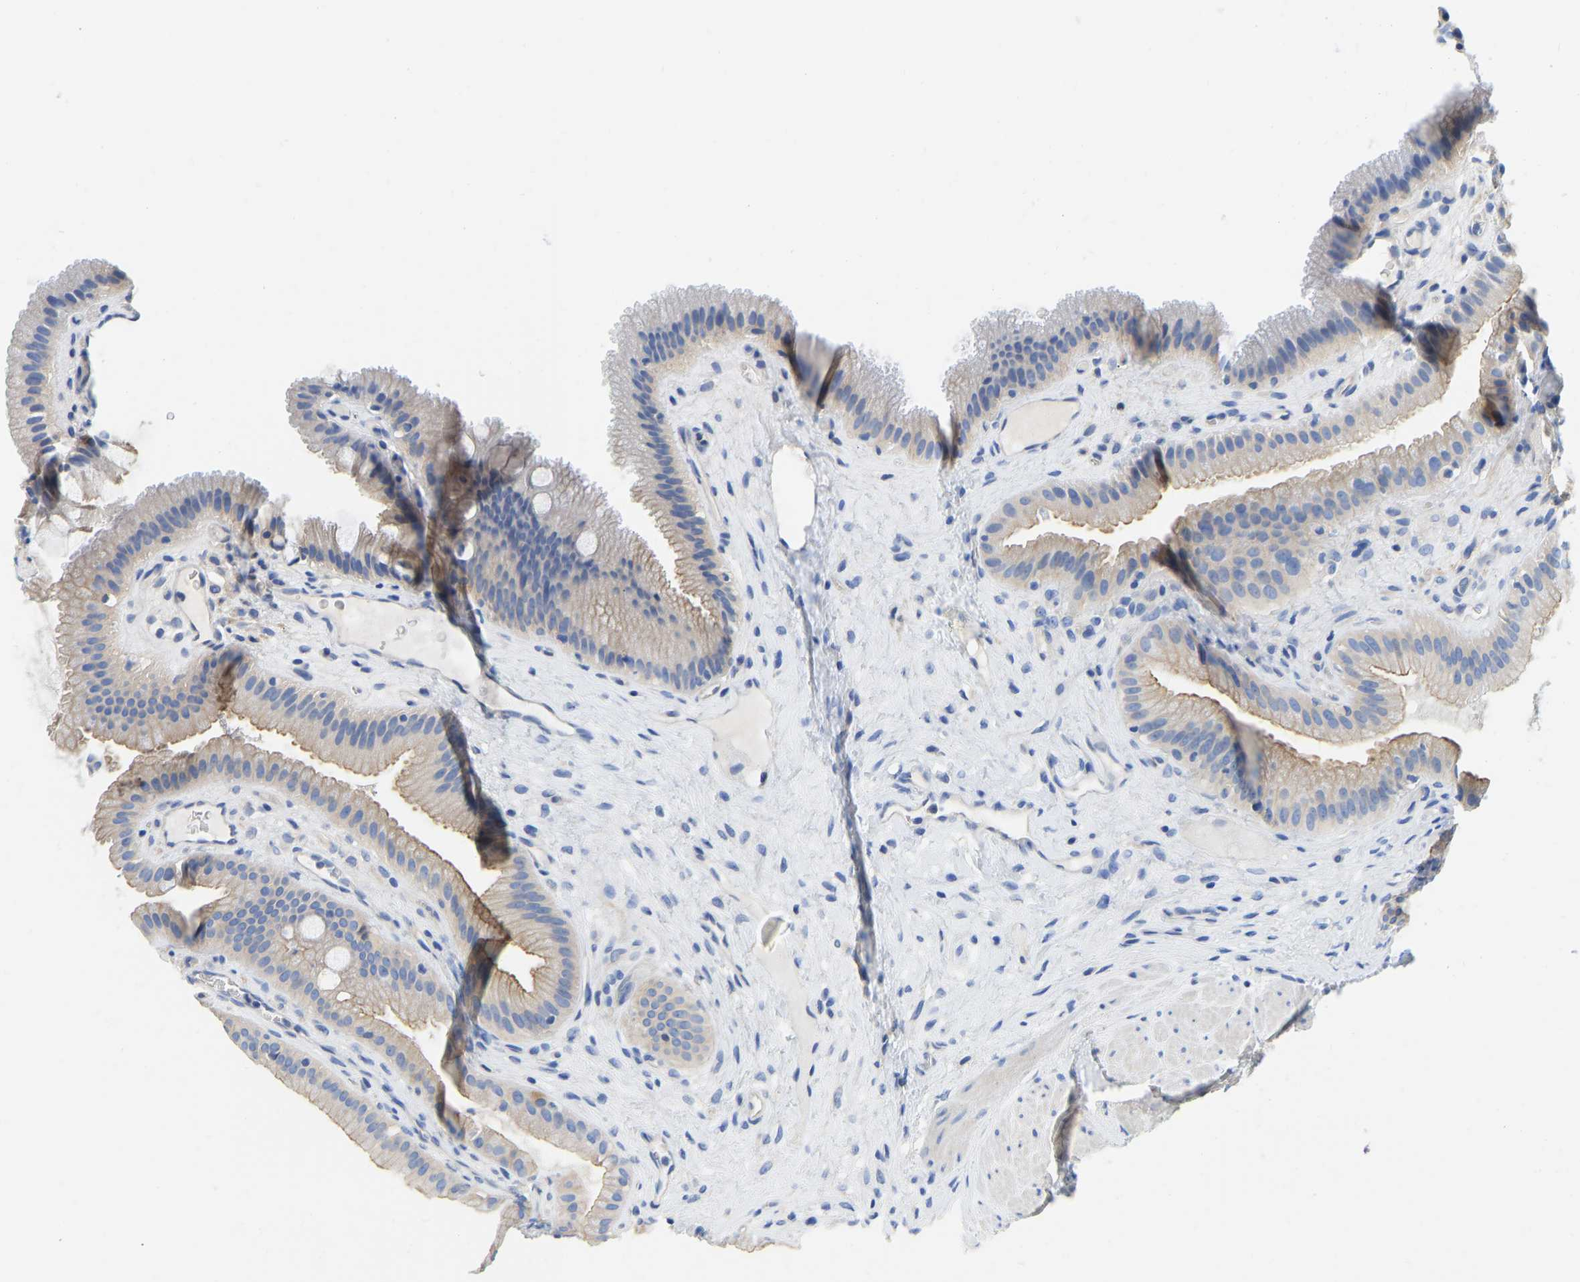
{"staining": {"intensity": "moderate", "quantity": "25%-75%", "location": "cytoplasmic/membranous"}, "tissue": "gallbladder", "cell_type": "Glandular cells", "image_type": "normal", "snomed": [{"axis": "morphology", "description": "Normal tissue, NOS"}, {"axis": "topography", "description": "Gallbladder"}], "caption": "Gallbladder stained with a brown dye displays moderate cytoplasmic/membranous positive expression in approximately 25%-75% of glandular cells.", "gene": "CHAD", "patient": {"sex": "male", "age": 49}}